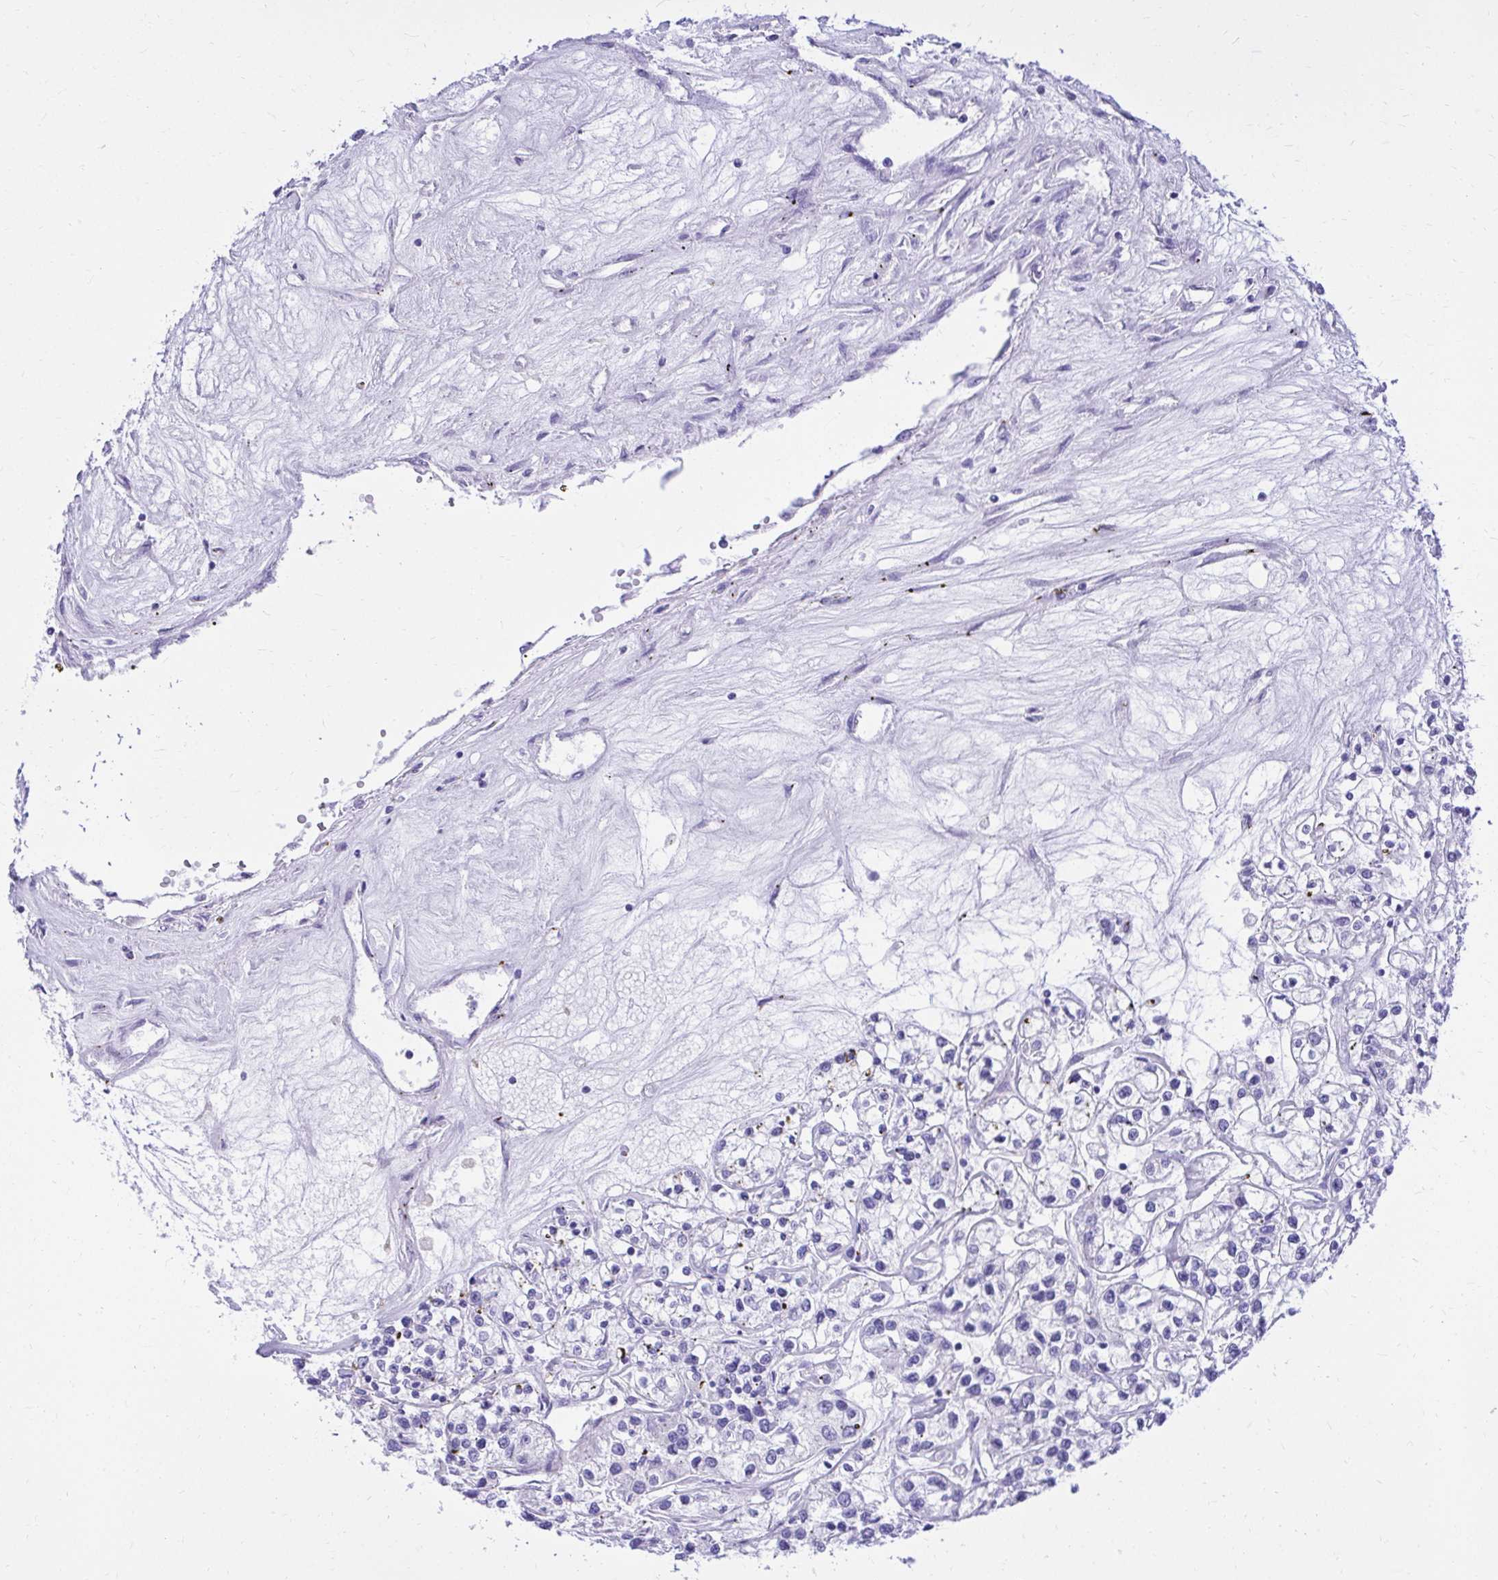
{"staining": {"intensity": "negative", "quantity": "none", "location": "none"}, "tissue": "renal cancer", "cell_type": "Tumor cells", "image_type": "cancer", "snomed": [{"axis": "morphology", "description": "Adenocarcinoma, NOS"}, {"axis": "topography", "description": "Kidney"}], "caption": "A high-resolution micrograph shows immunohistochemistry staining of renal cancer (adenocarcinoma), which exhibits no significant positivity in tumor cells. (Brightfield microscopy of DAB immunohistochemistry at high magnification).", "gene": "PELI3", "patient": {"sex": "female", "age": 59}}